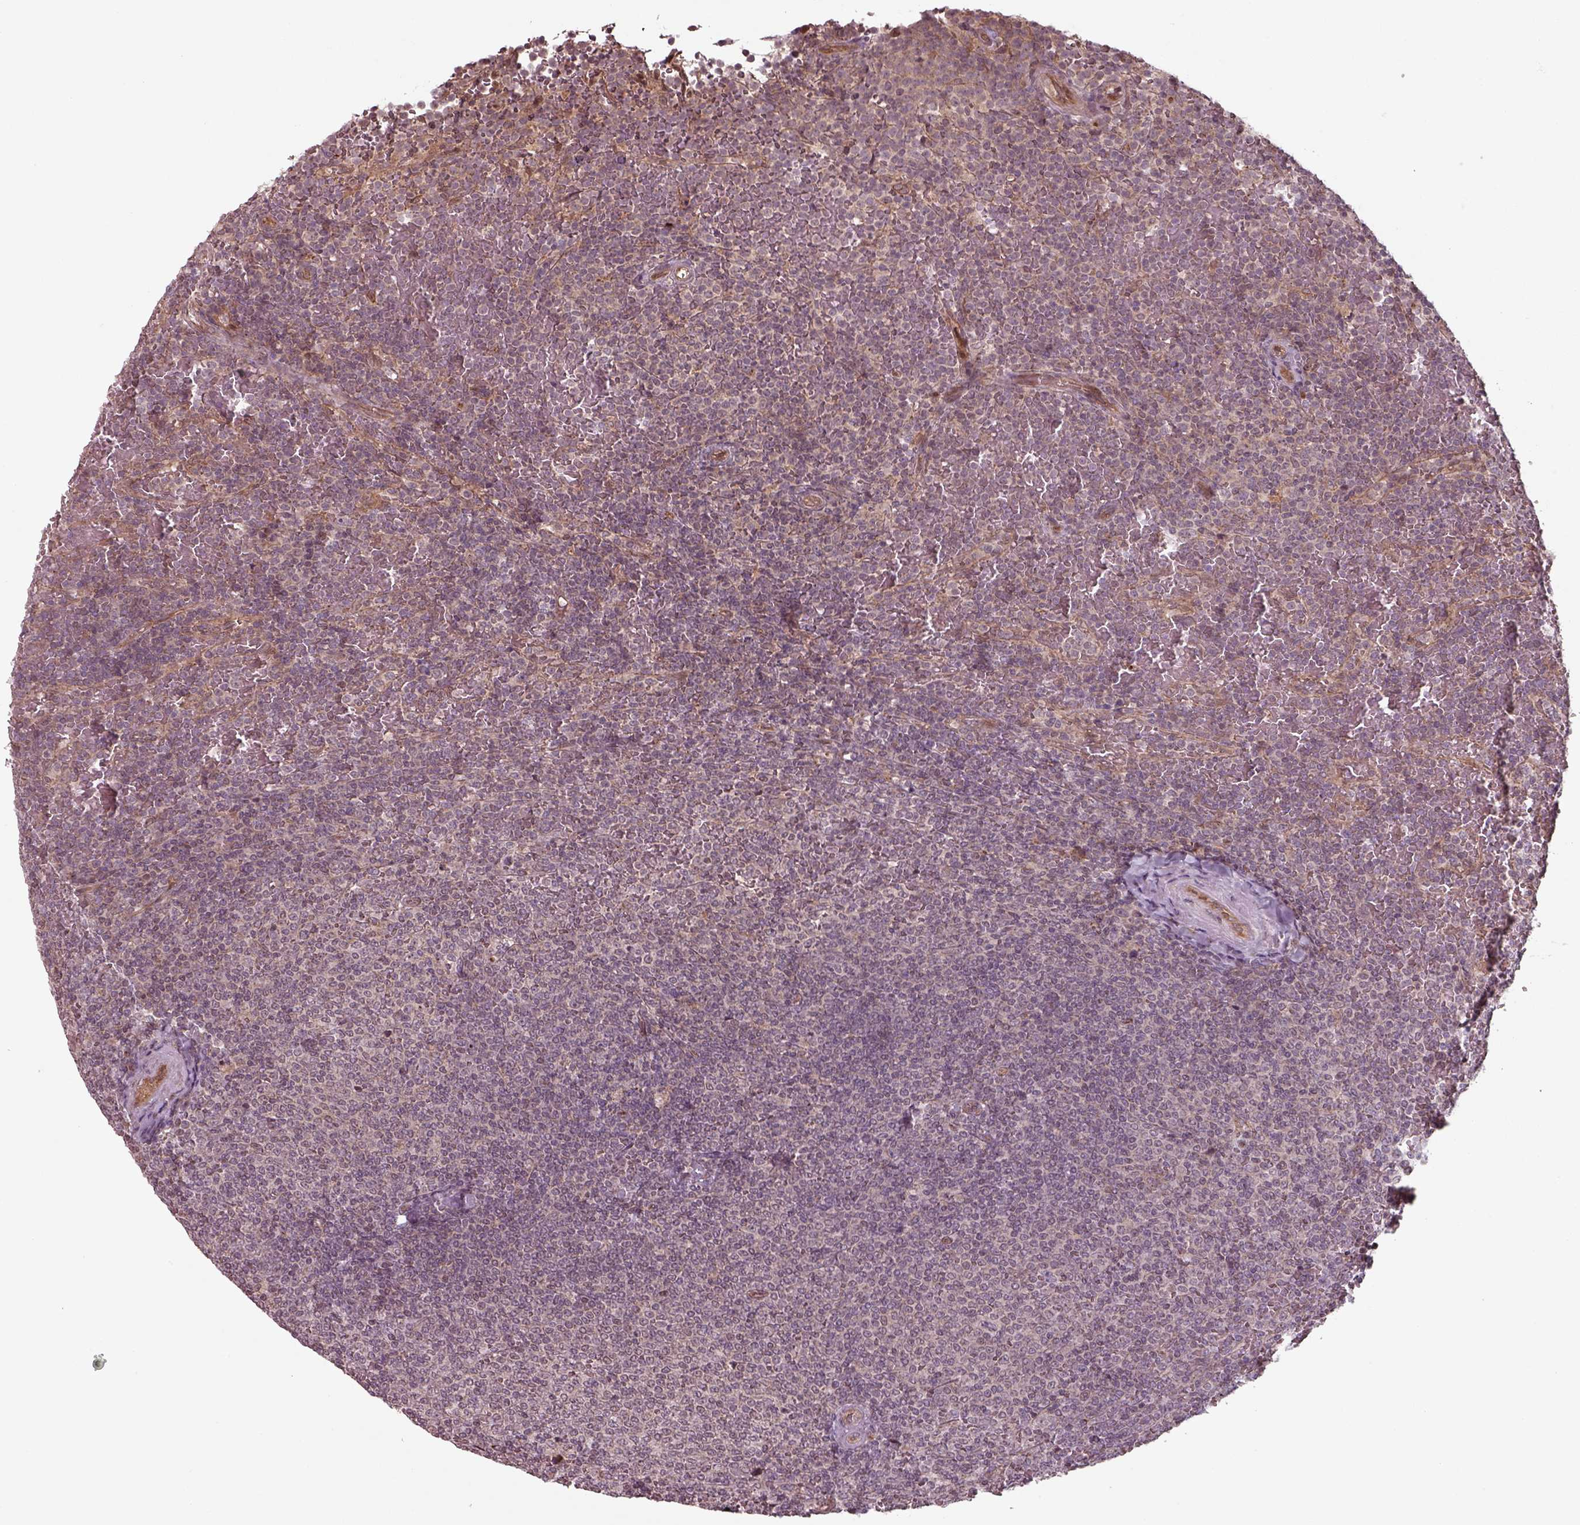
{"staining": {"intensity": "negative", "quantity": "none", "location": "none"}, "tissue": "lymphoma", "cell_type": "Tumor cells", "image_type": "cancer", "snomed": [{"axis": "morphology", "description": "Malignant lymphoma, non-Hodgkin's type, Low grade"}, {"axis": "topography", "description": "Spleen"}], "caption": "DAB immunohistochemical staining of low-grade malignant lymphoma, non-Hodgkin's type displays no significant expression in tumor cells.", "gene": "CHMP3", "patient": {"sex": "female", "age": 77}}